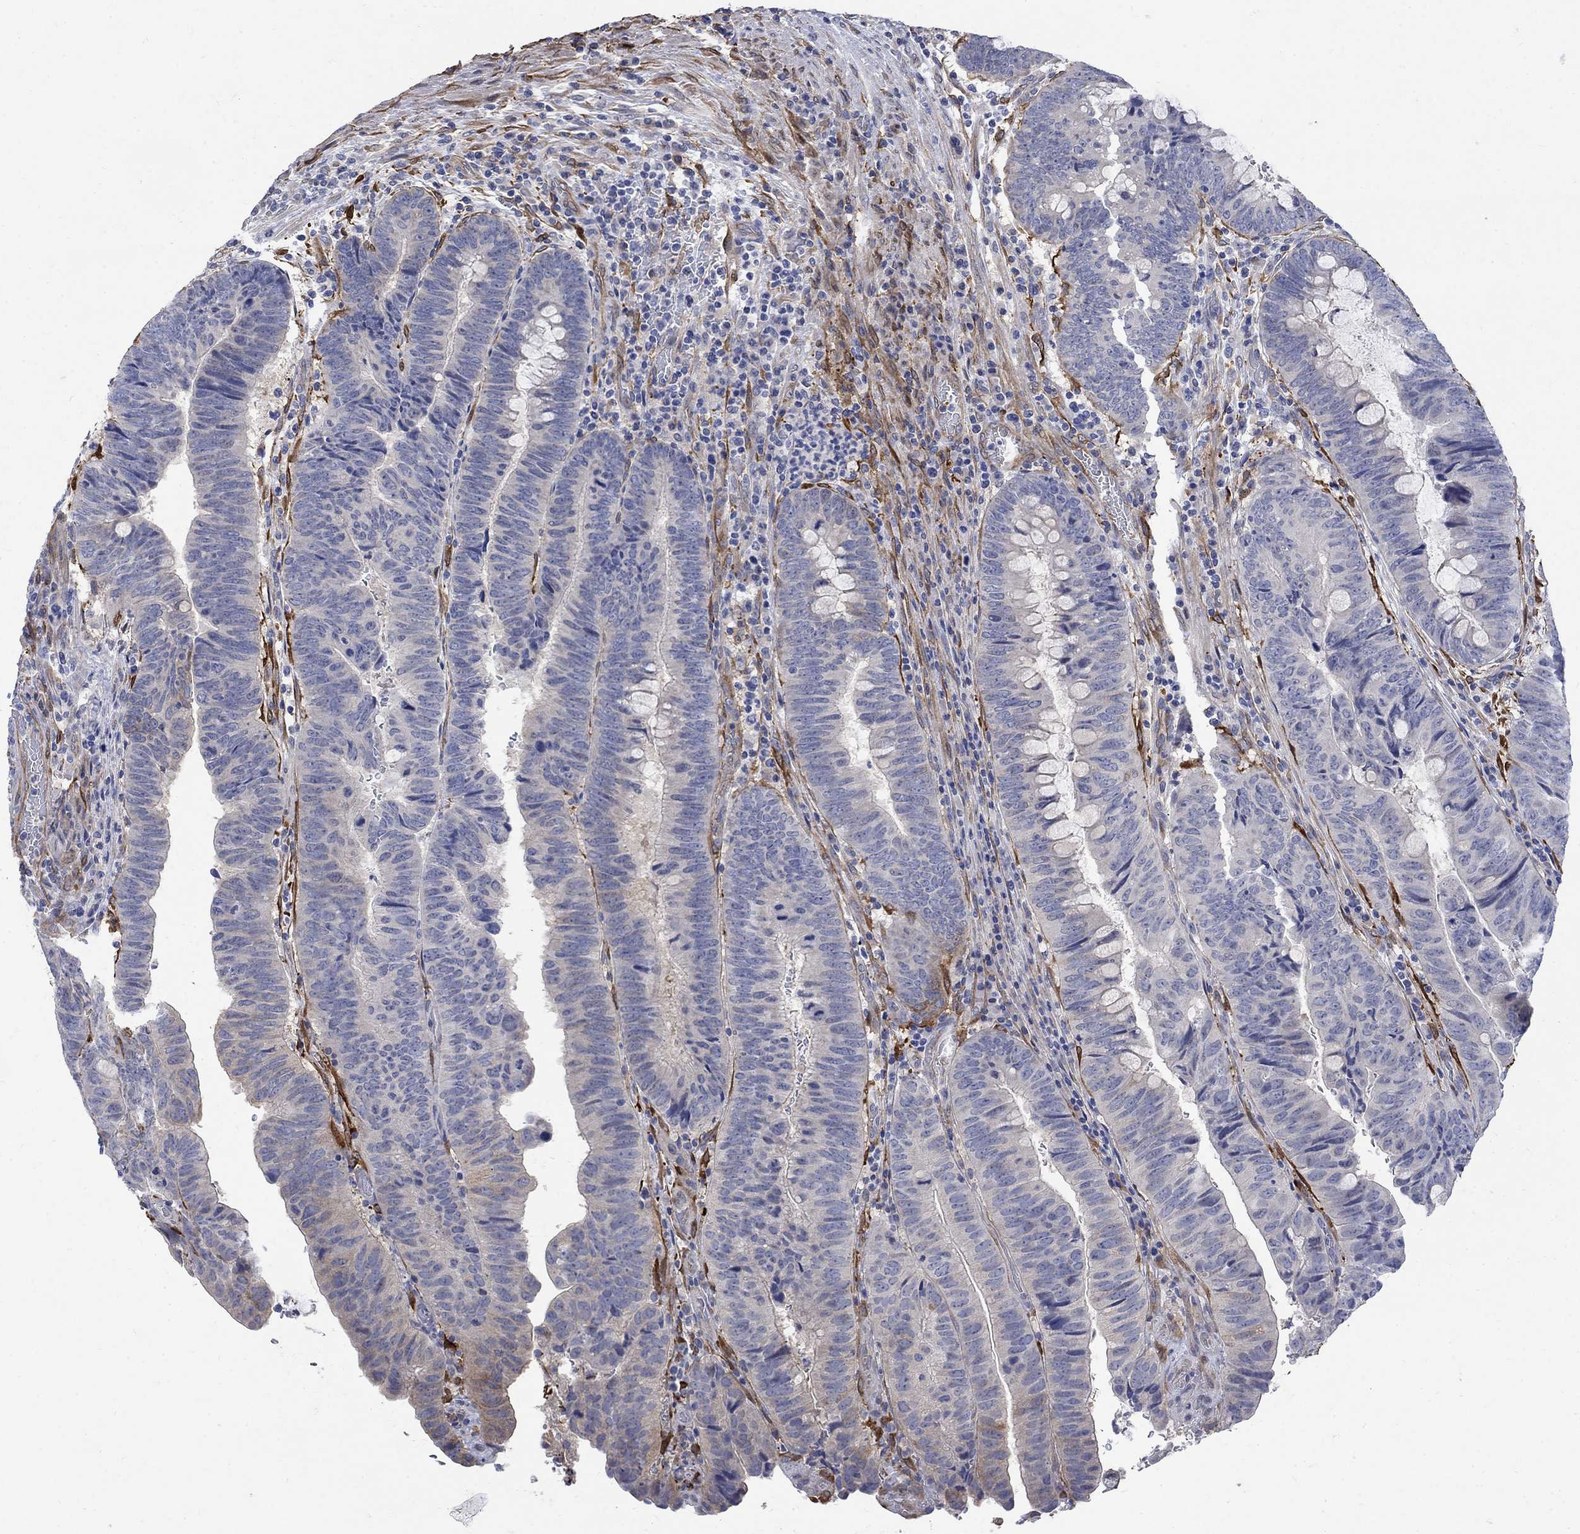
{"staining": {"intensity": "negative", "quantity": "none", "location": "none"}, "tissue": "colorectal cancer", "cell_type": "Tumor cells", "image_type": "cancer", "snomed": [{"axis": "morphology", "description": "Normal tissue, NOS"}, {"axis": "morphology", "description": "Adenocarcinoma, NOS"}, {"axis": "topography", "description": "Rectum"}], "caption": "IHC micrograph of neoplastic tissue: human colorectal adenocarcinoma stained with DAB (3,3'-diaminobenzidine) displays no significant protein expression in tumor cells.", "gene": "TGM2", "patient": {"sex": "male", "age": 92}}